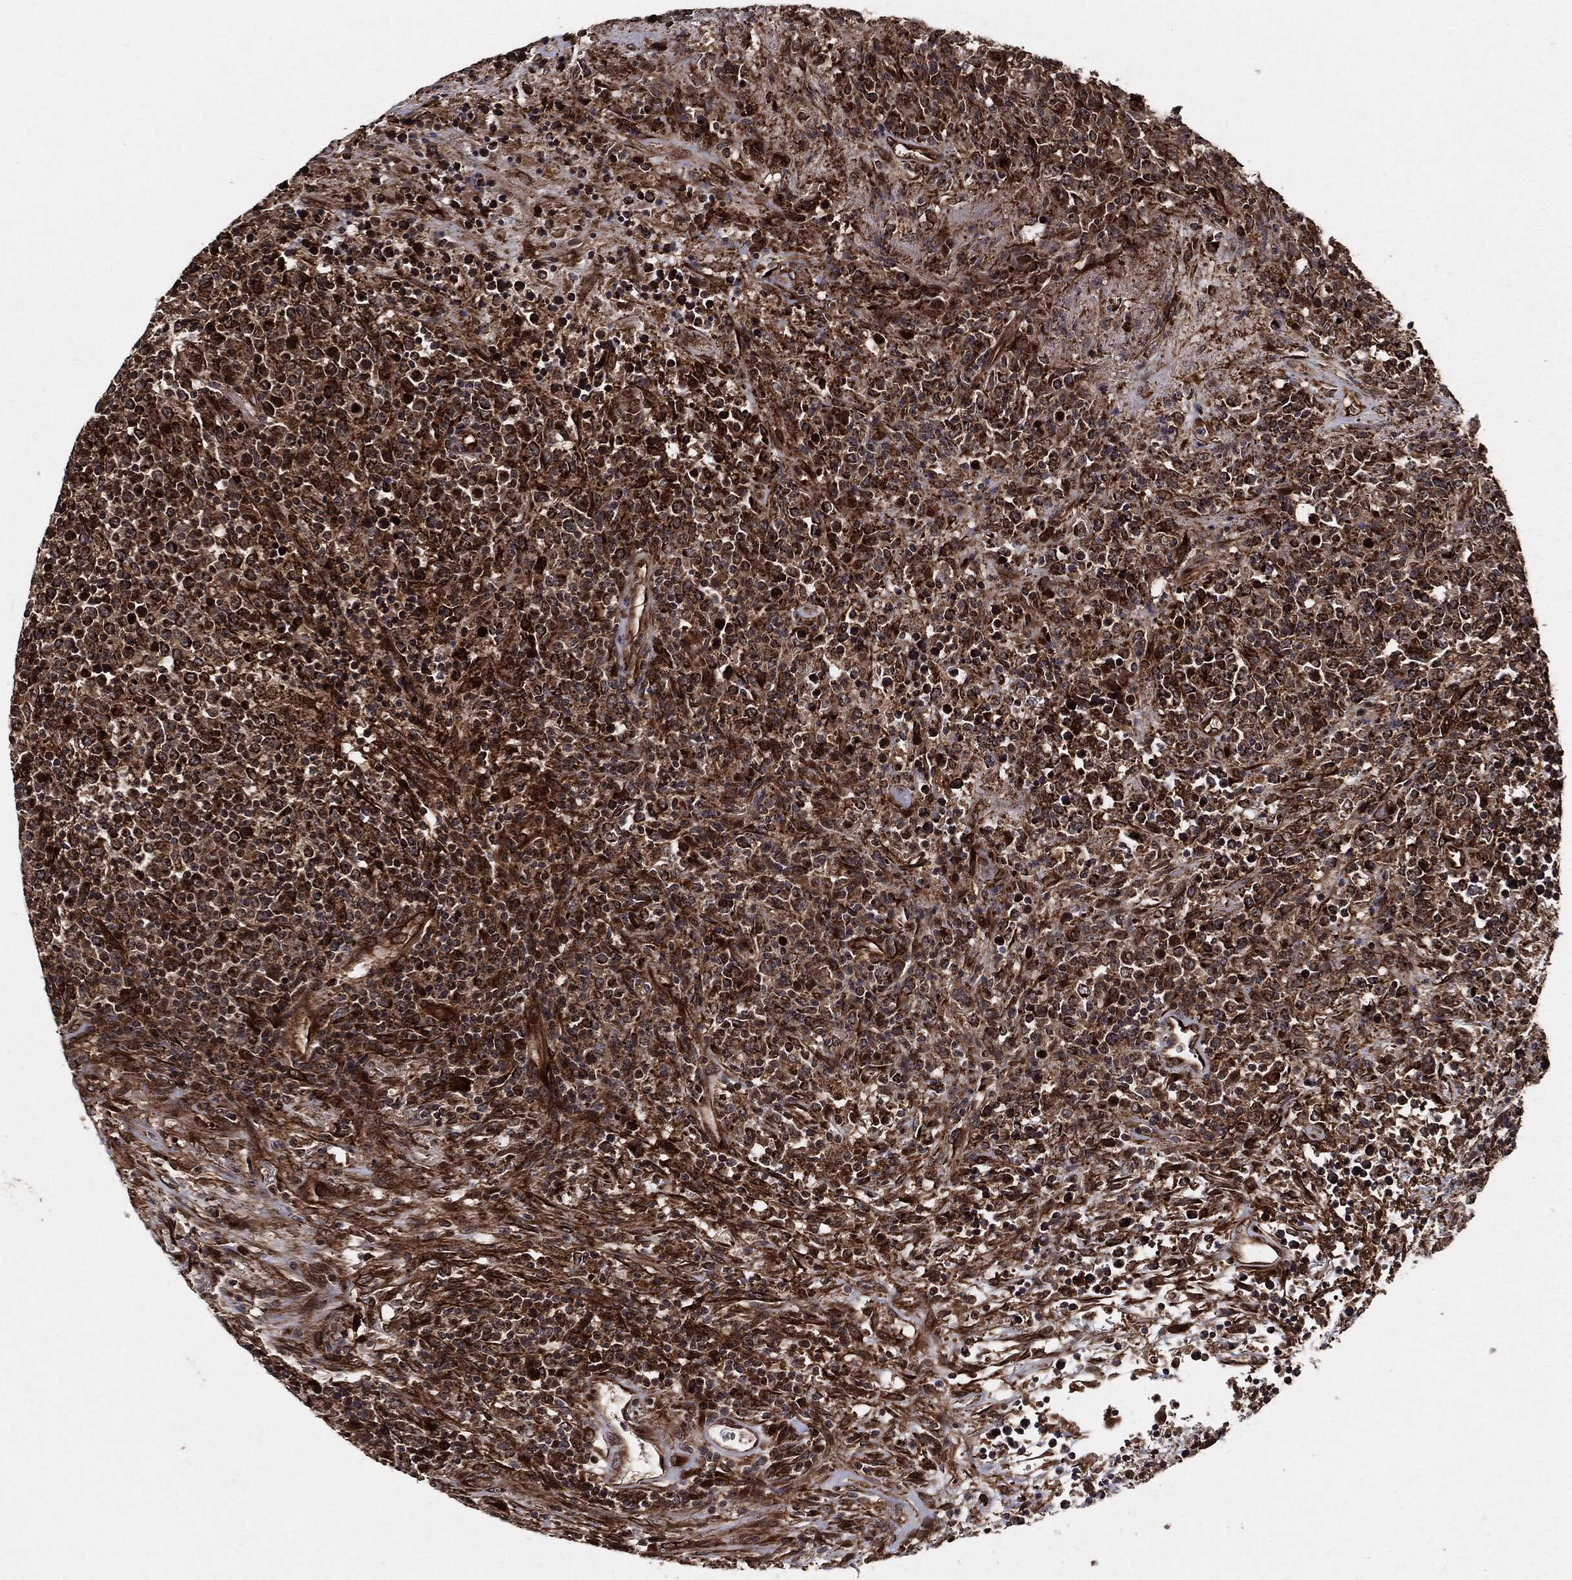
{"staining": {"intensity": "moderate", "quantity": "25%-75%", "location": "cytoplasmic/membranous,nuclear"}, "tissue": "lymphoma", "cell_type": "Tumor cells", "image_type": "cancer", "snomed": [{"axis": "morphology", "description": "Malignant lymphoma, non-Hodgkin's type, High grade"}, {"axis": "topography", "description": "Lung"}], "caption": "A high-resolution histopathology image shows immunohistochemistry (IHC) staining of malignant lymphoma, non-Hodgkin's type (high-grade), which demonstrates moderate cytoplasmic/membranous and nuclear positivity in about 25%-75% of tumor cells.", "gene": "BCAR1", "patient": {"sex": "male", "age": 79}}